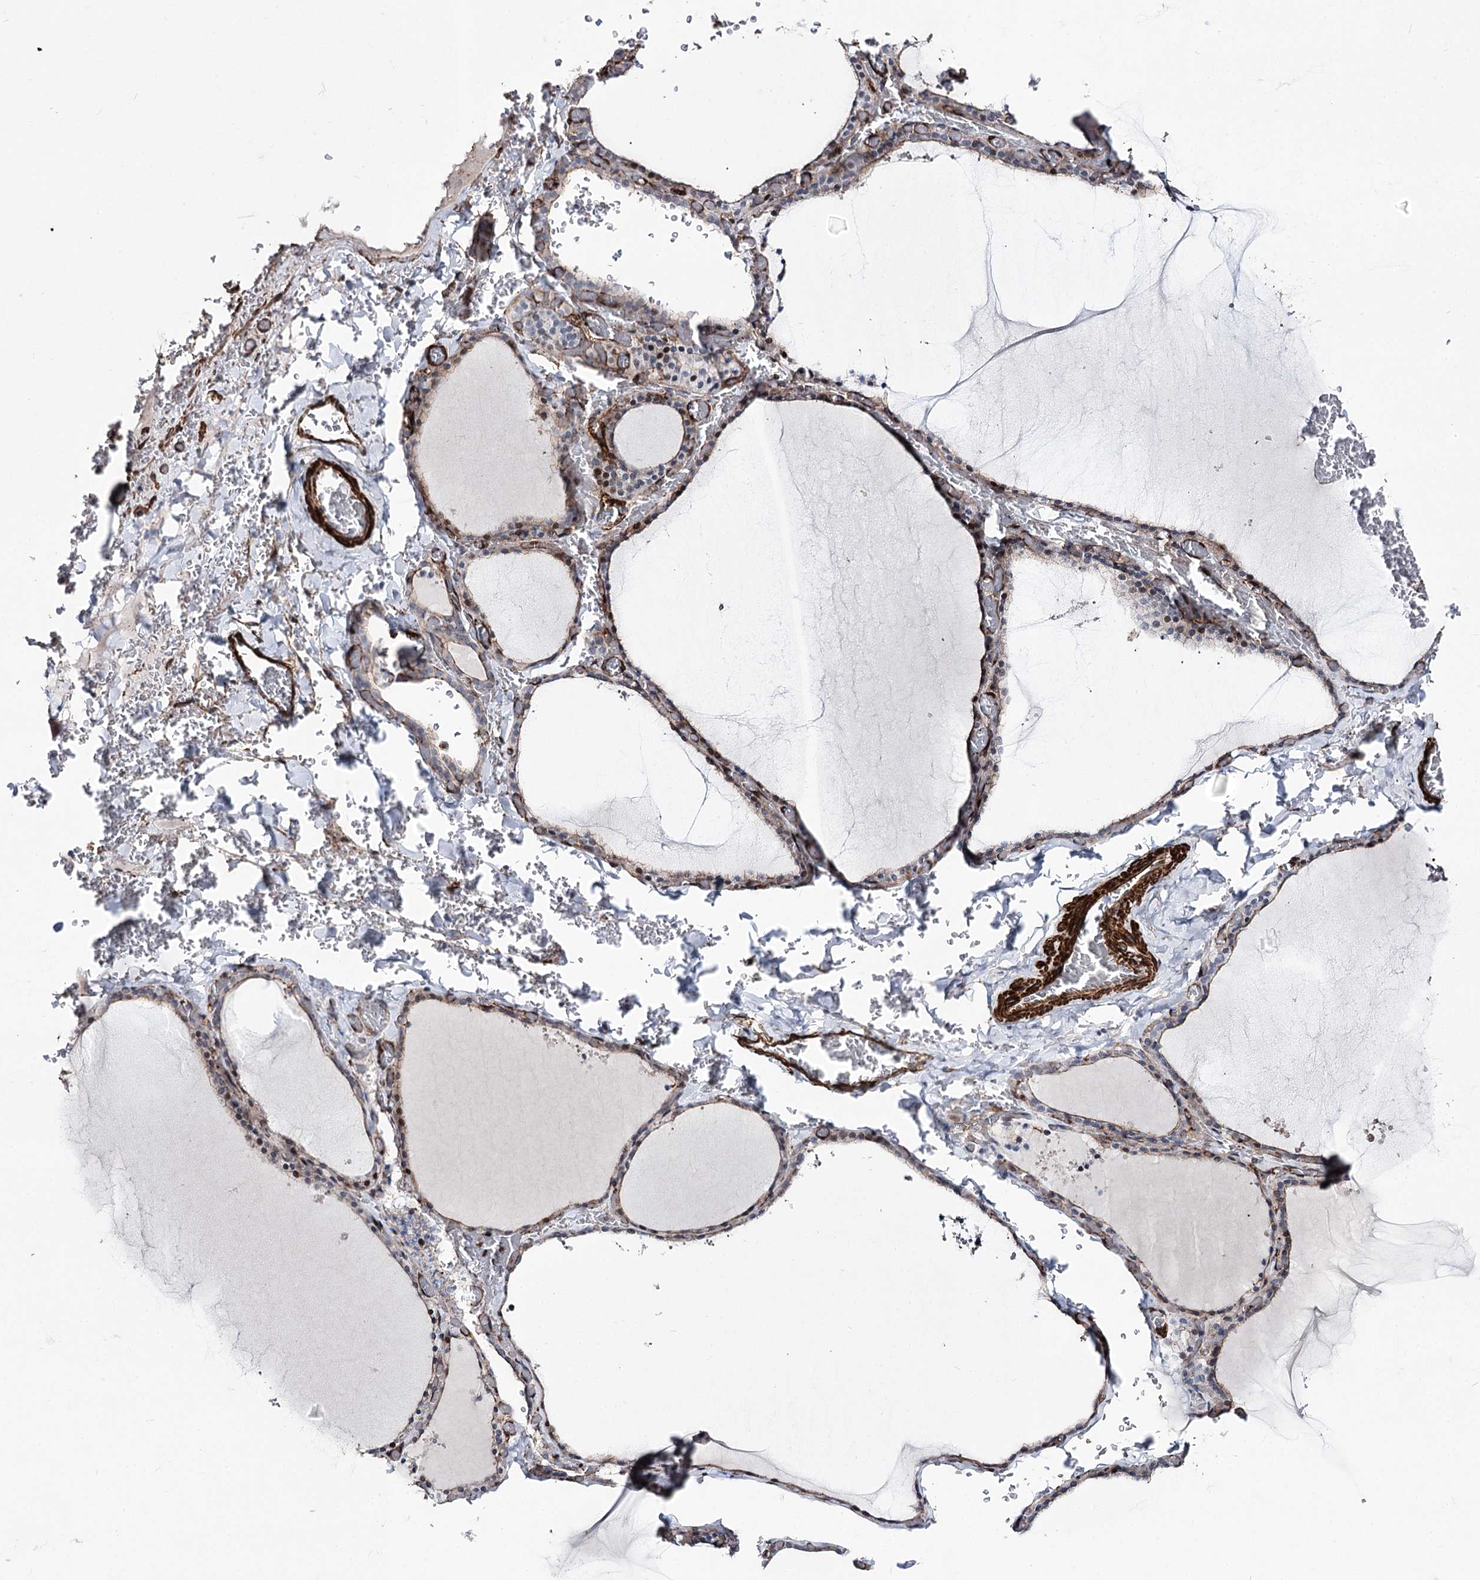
{"staining": {"intensity": "moderate", "quantity": "<25%", "location": "cytoplasmic/membranous,nuclear"}, "tissue": "thyroid gland", "cell_type": "Glandular cells", "image_type": "normal", "snomed": [{"axis": "morphology", "description": "Normal tissue, NOS"}, {"axis": "topography", "description": "Thyroid gland"}], "caption": "IHC image of benign thyroid gland stained for a protein (brown), which reveals low levels of moderate cytoplasmic/membranous,nuclear staining in approximately <25% of glandular cells.", "gene": "ARHGAP20", "patient": {"sex": "female", "age": 39}}